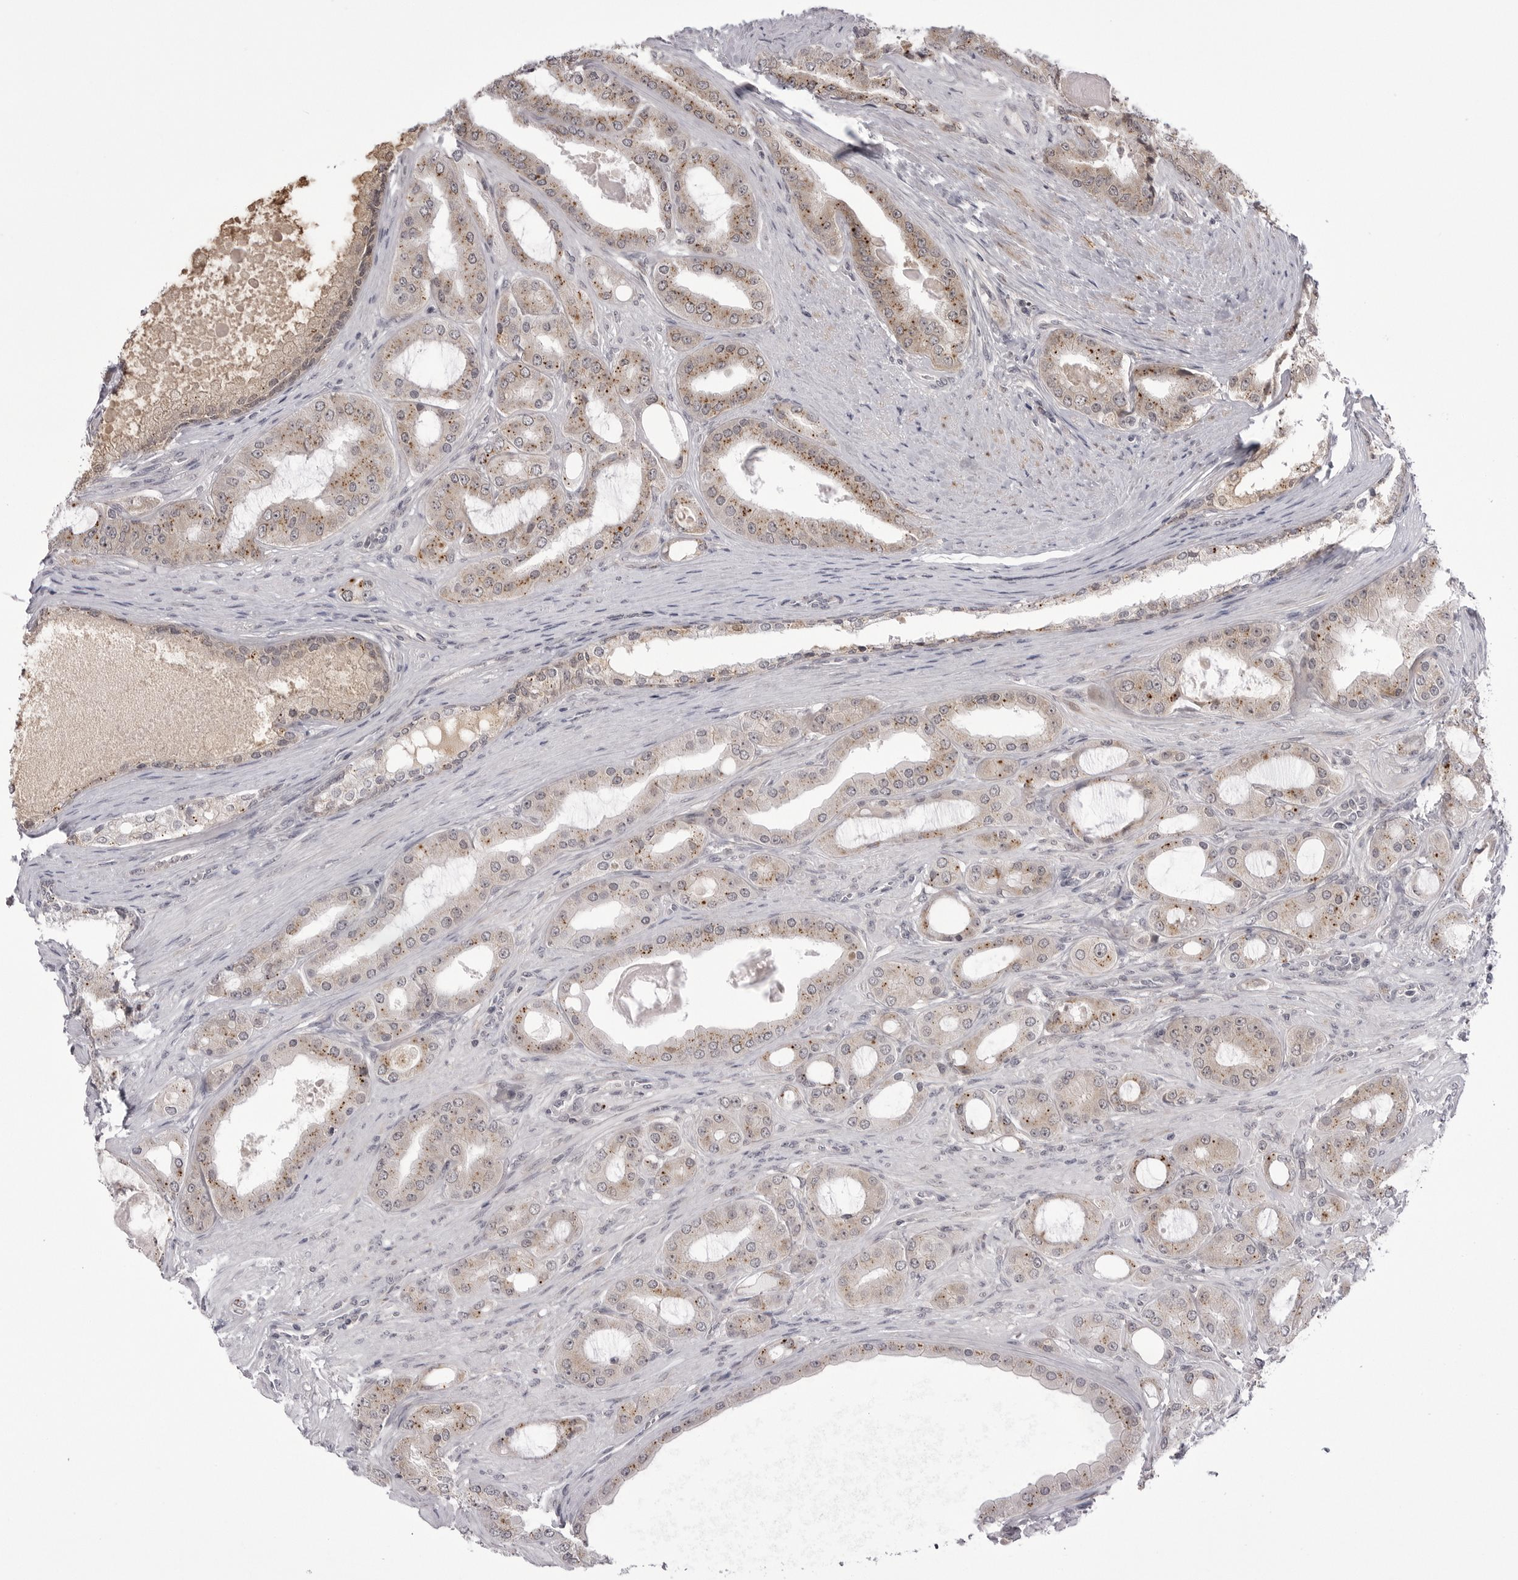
{"staining": {"intensity": "moderate", "quantity": "<25%", "location": "cytoplasmic/membranous"}, "tissue": "prostate cancer", "cell_type": "Tumor cells", "image_type": "cancer", "snomed": [{"axis": "morphology", "description": "Adenocarcinoma, High grade"}, {"axis": "topography", "description": "Prostate"}], "caption": "Immunohistochemical staining of human prostate cancer exhibits moderate cytoplasmic/membranous protein positivity in approximately <25% of tumor cells.", "gene": "PTK2B", "patient": {"sex": "male", "age": 60}}